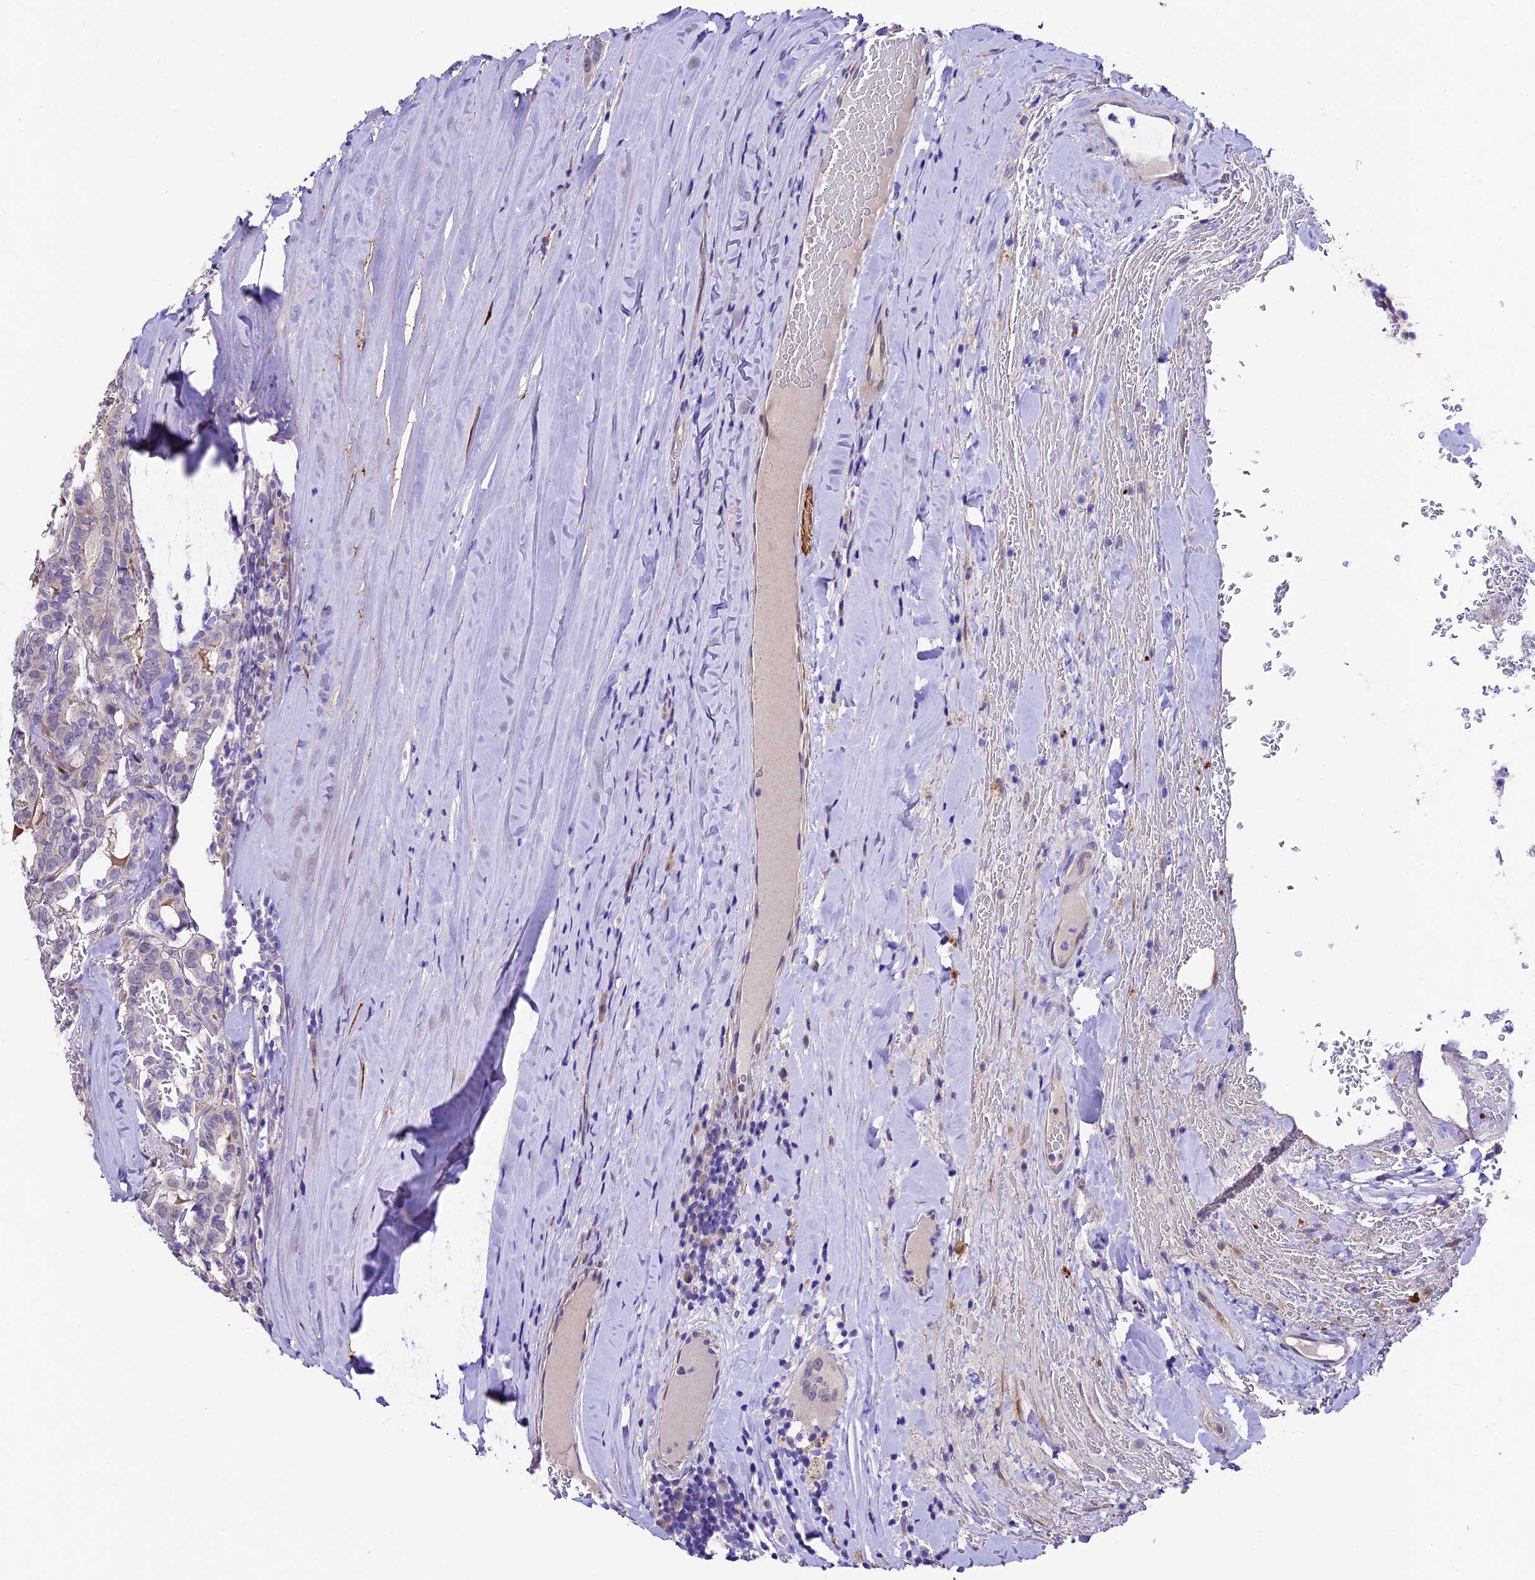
{"staining": {"intensity": "weak", "quantity": "<25%", "location": "cytoplasmic/membranous"}, "tissue": "thyroid cancer", "cell_type": "Tumor cells", "image_type": "cancer", "snomed": [{"axis": "morphology", "description": "Papillary adenocarcinoma, NOS"}, {"axis": "topography", "description": "Thyroid gland"}], "caption": "Histopathology image shows no protein positivity in tumor cells of papillary adenocarcinoma (thyroid) tissue.", "gene": "LSM7", "patient": {"sex": "female", "age": 72}}